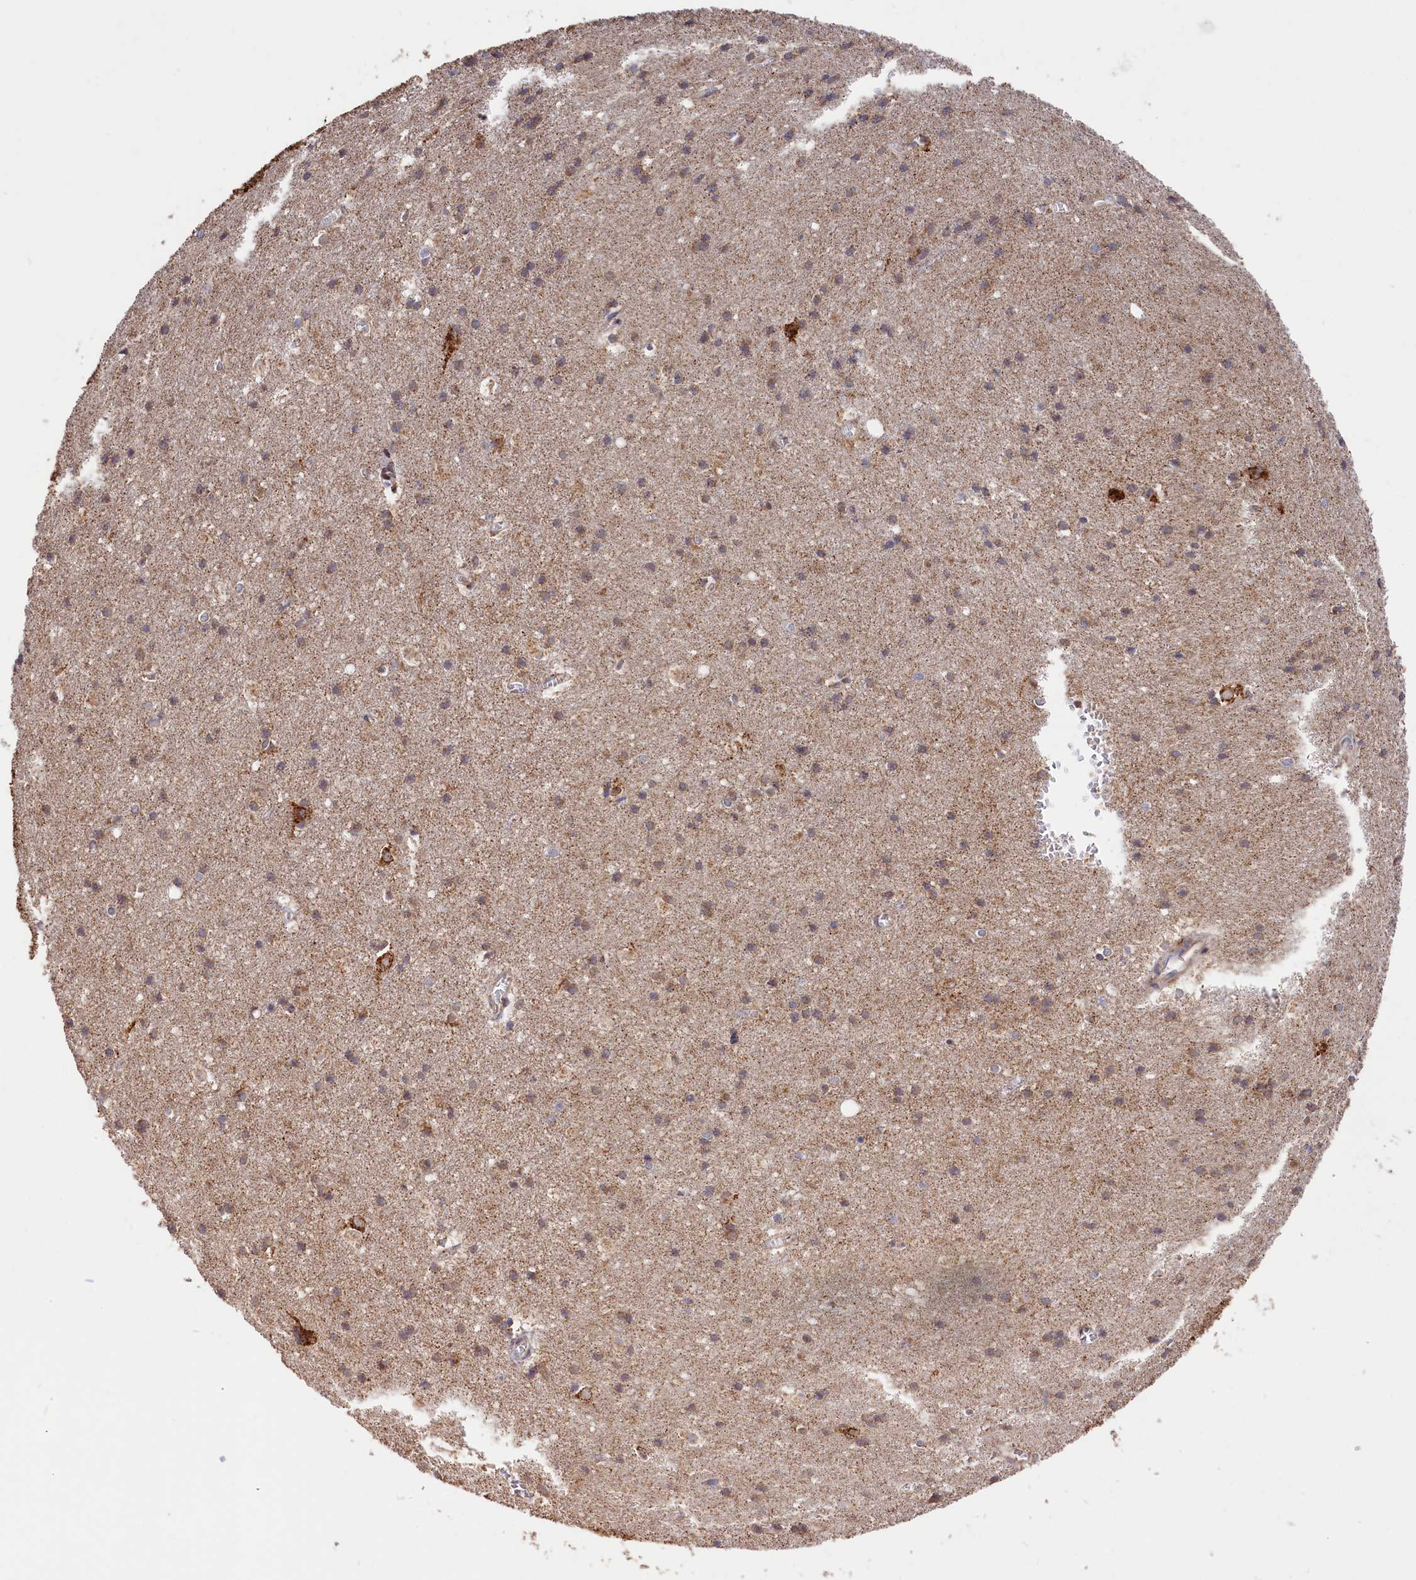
{"staining": {"intensity": "weak", "quantity": ">75%", "location": "cytoplasmic/membranous"}, "tissue": "cerebral cortex", "cell_type": "Endothelial cells", "image_type": "normal", "snomed": [{"axis": "morphology", "description": "Normal tissue, NOS"}, {"axis": "topography", "description": "Cerebral cortex"}], "caption": "A photomicrograph showing weak cytoplasmic/membranous positivity in about >75% of endothelial cells in normal cerebral cortex, as visualized by brown immunohistochemical staining.", "gene": "CEP44", "patient": {"sex": "male", "age": 54}}